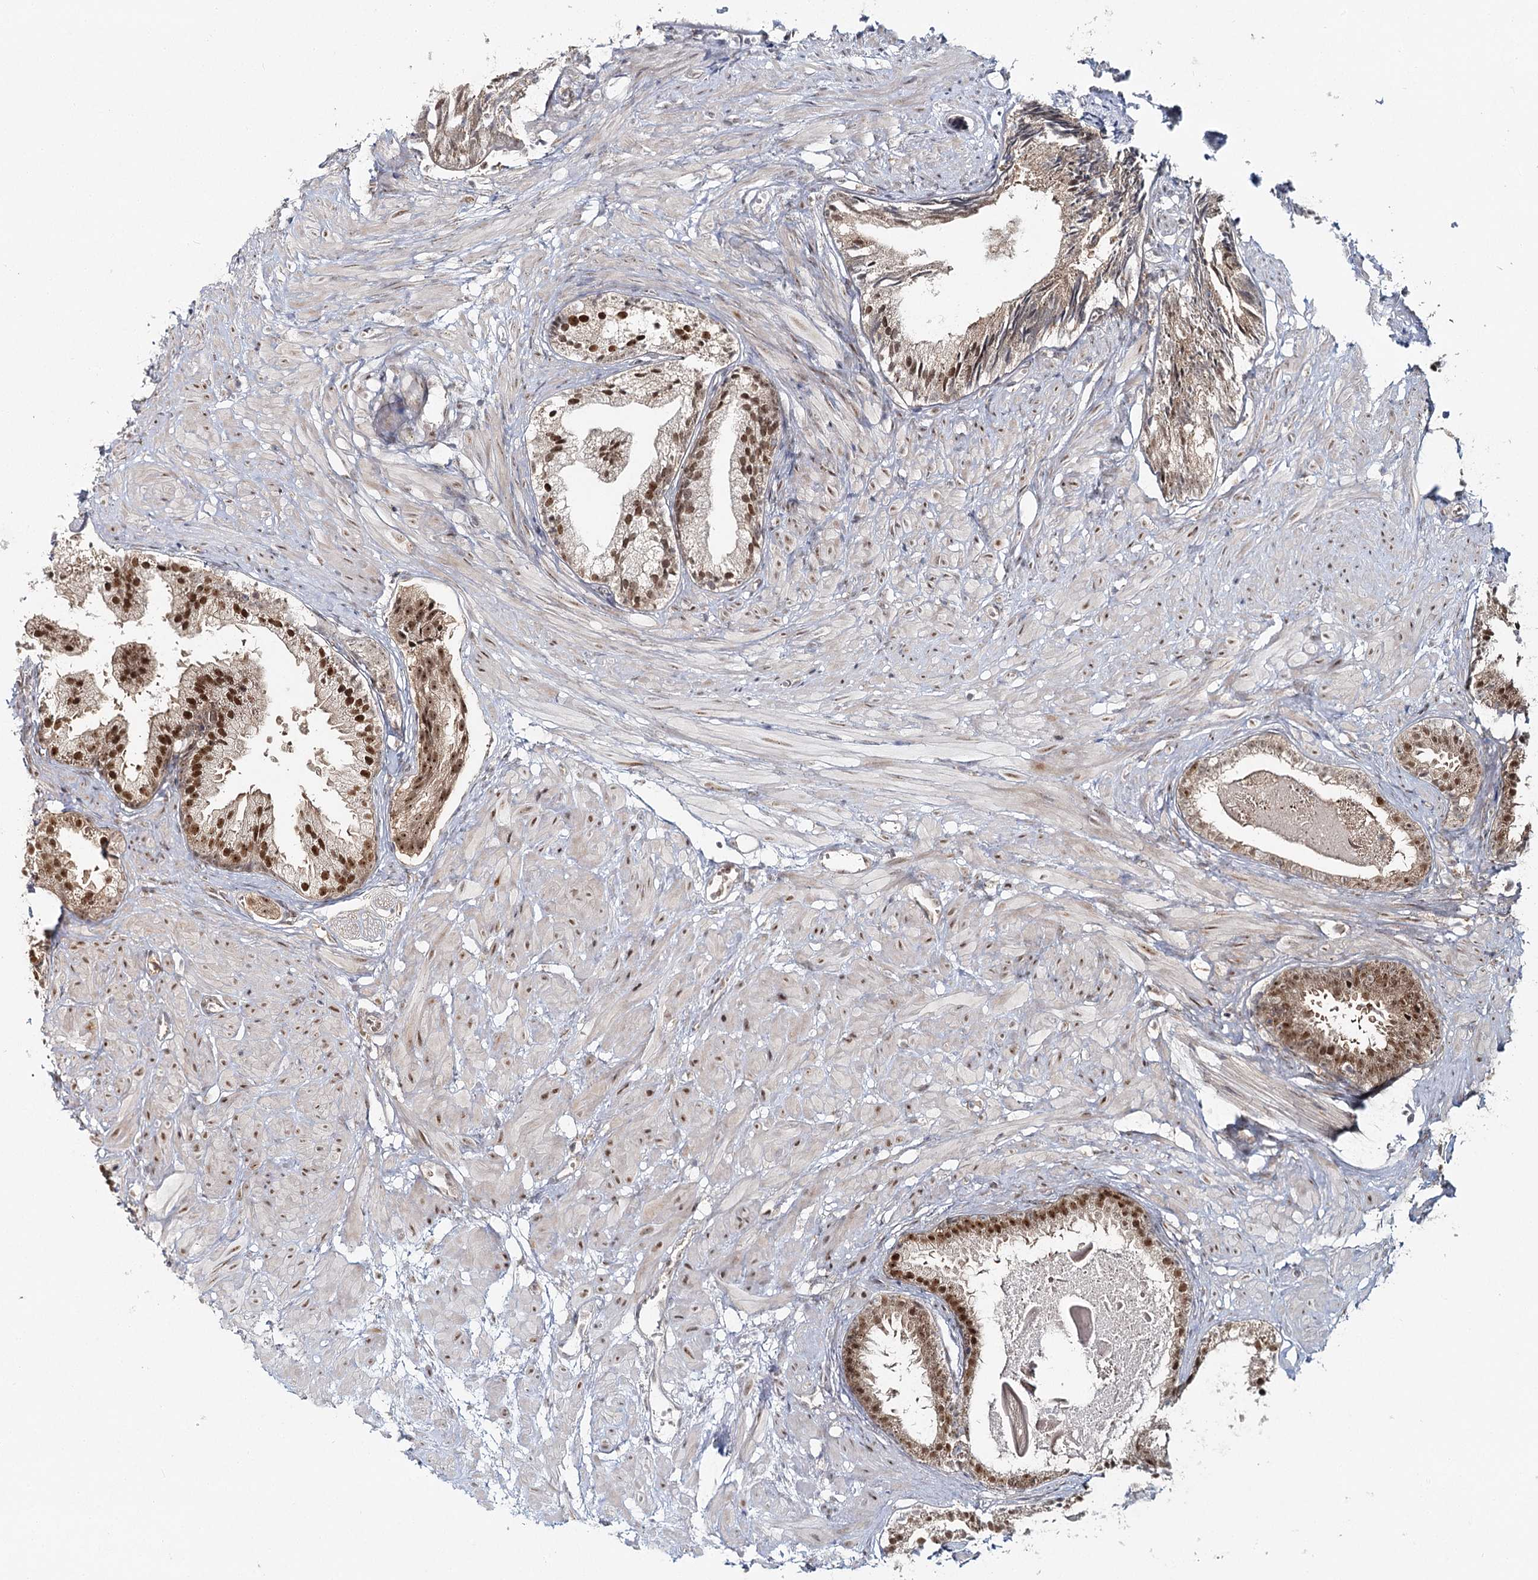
{"staining": {"intensity": "moderate", "quantity": ">75%", "location": "cytoplasmic/membranous"}, "tissue": "prostate cancer", "cell_type": "Tumor cells", "image_type": "cancer", "snomed": [{"axis": "morphology", "description": "Adenocarcinoma, Medium grade"}, {"axis": "topography", "description": "Prostate"}], "caption": "Immunohistochemical staining of medium-grade adenocarcinoma (prostate) displays medium levels of moderate cytoplasmic/membranous protein positivity in about >75% of tumor cells. (brown staining indicates protein expression, while blue staining denotes nuclei).", "gene": "FAM120B", "patient": {"sex": "male", "age": 88}}